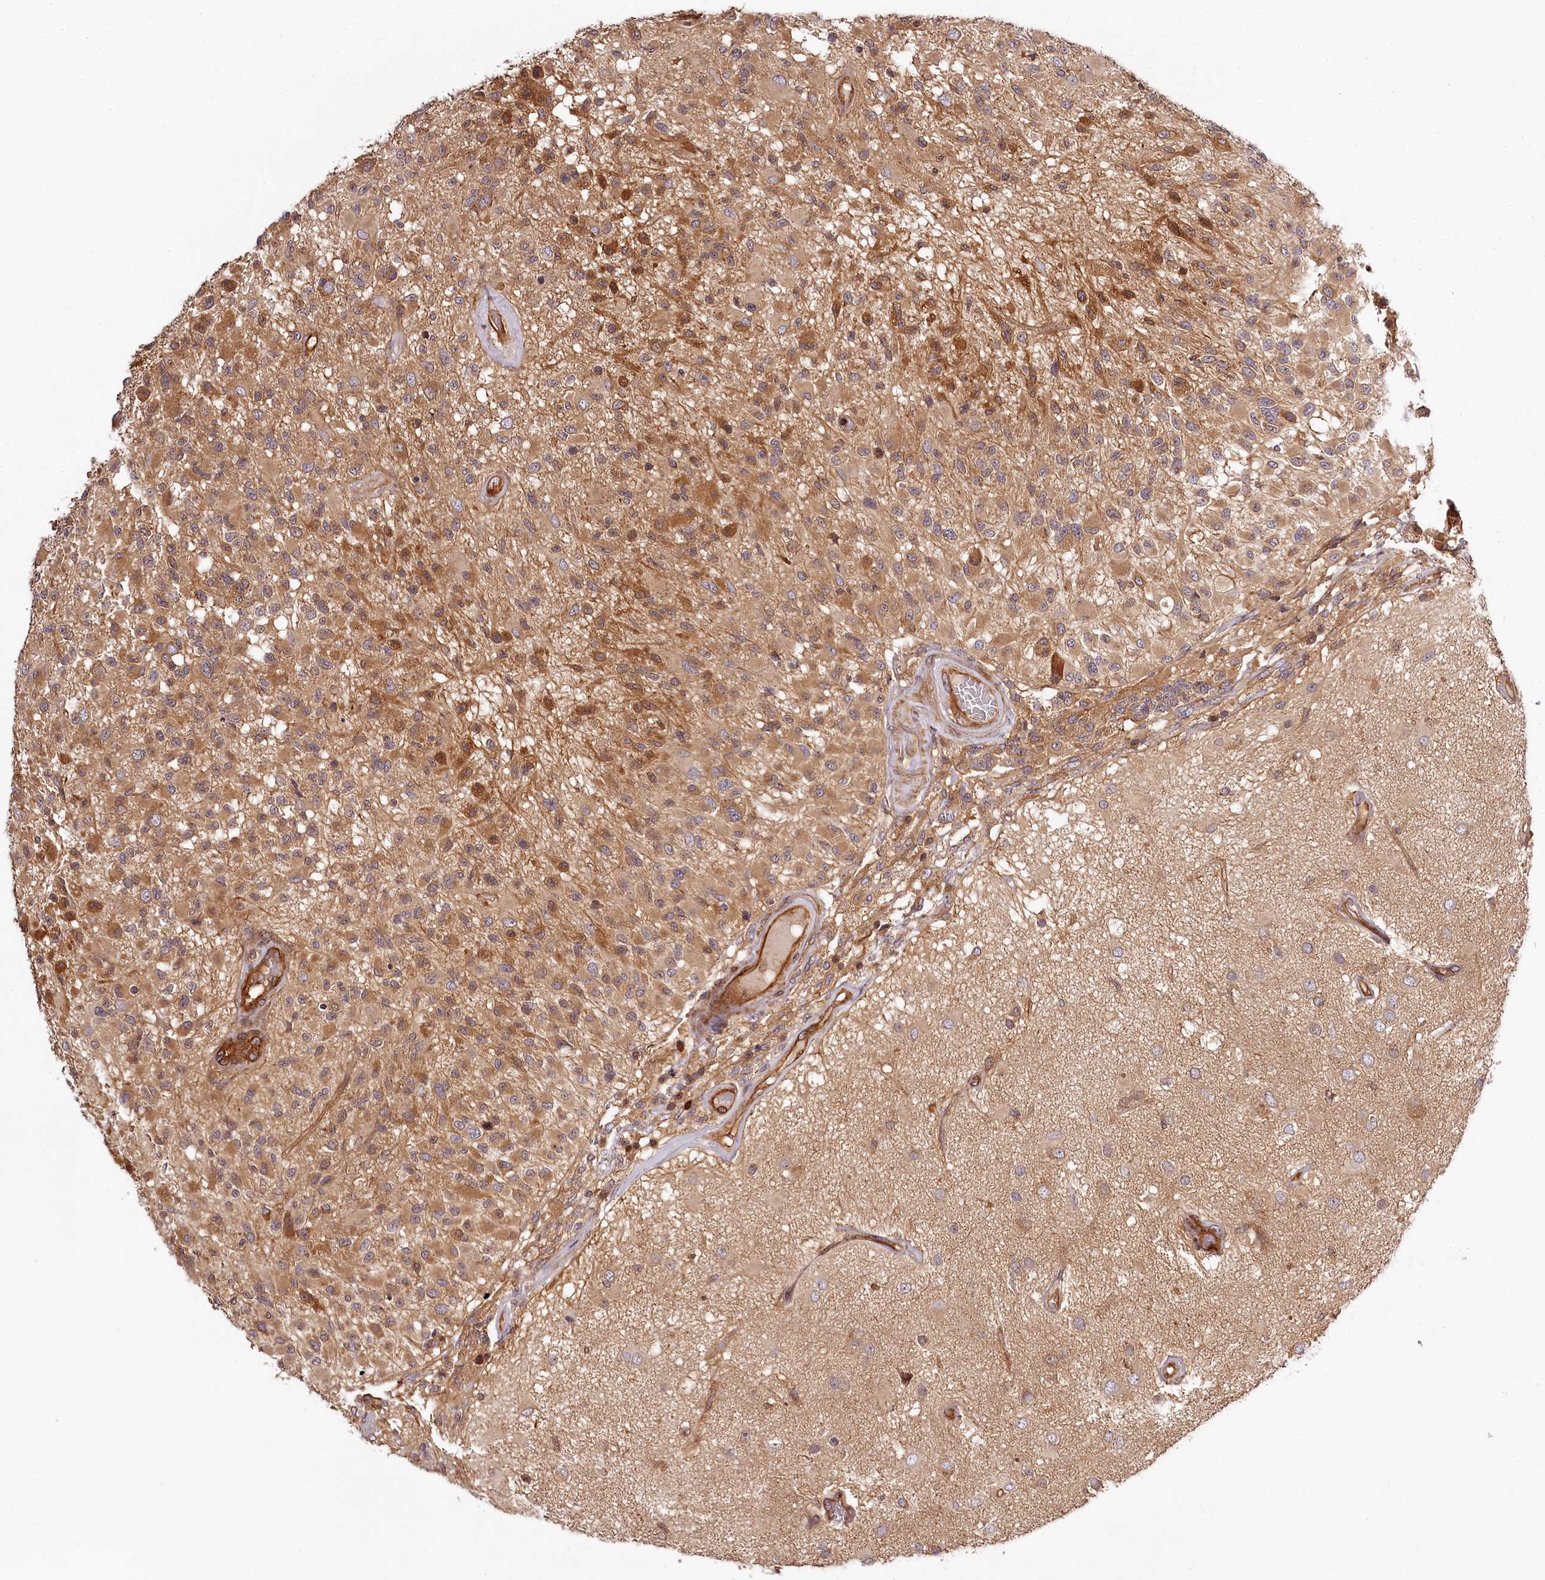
{"staining": {"intensity": "moderate", "quantity": ">75%", "location": "cytoplasmic/membranous"}, "tissue": "glioma", "cell_type": "Tumor cells", "image_type": "cancer", "snomed": [{"axis": "morphology", "description": "Glioma, malignant, High grade"}, {"axis": "morphology", "description": "Glioblastoma, NOS"}, {"axis": "topography", "description": "Brain"}], "caption": "Brown immunohistochemical staining in glioma displays moderate cytoplasmic/membranous positivity in approximately >75% of tumor cells. The protein of interest is stained brown, and the nuclei are stained in blue (DAB IHC with brightfield microscopy, high magnification).", "gene": "TARS1", "patient": {"sex": "male", "age": 60}}